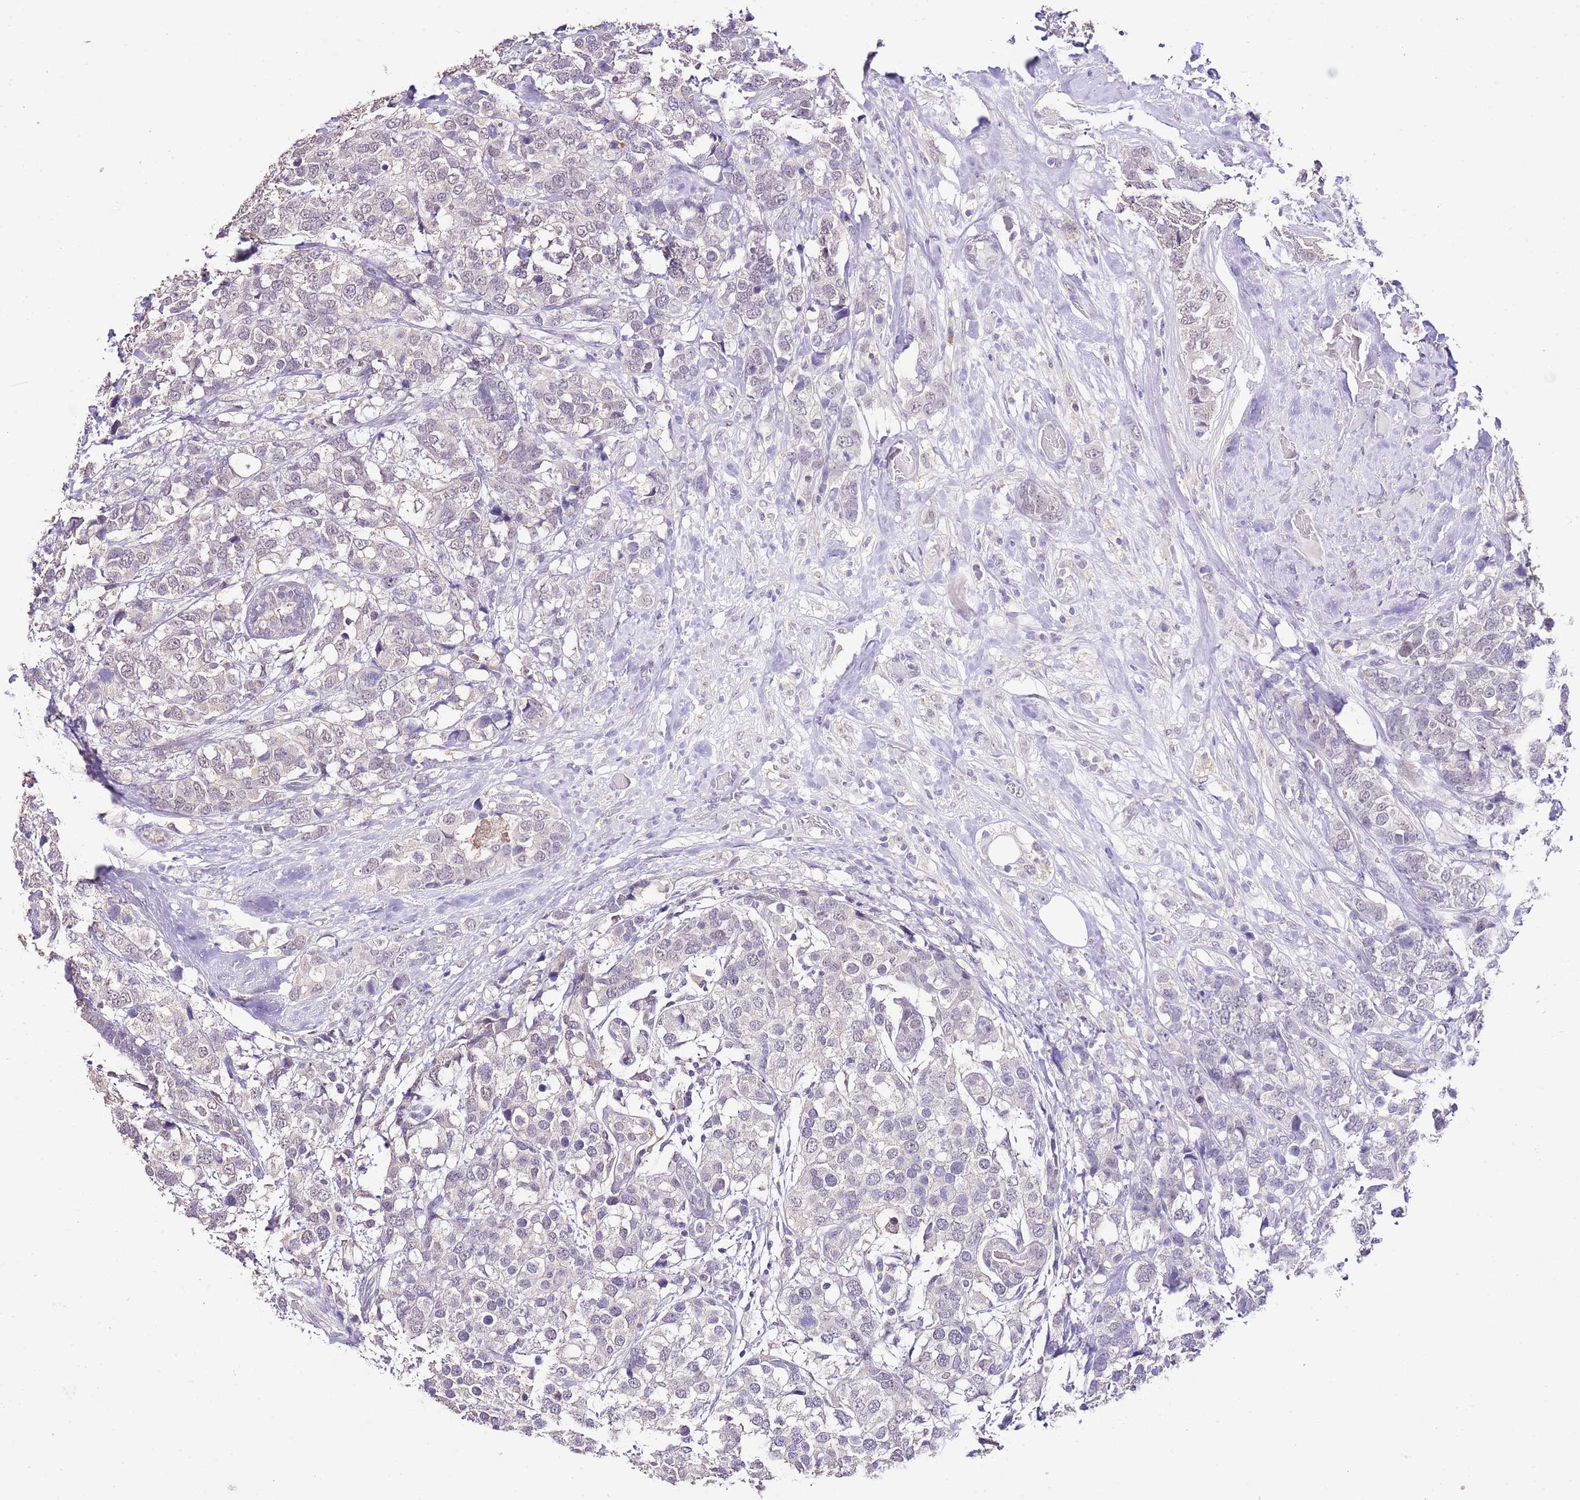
{"staining": {"intensity": "weak", "quantity": "<25%", "location": "nuclear"}, "tissue": "breast cancer", "cell_type": "Tumor cells", "image_type": "cancer", "snomed": [{"axis": "morphology", "description": "Lobular carcinoma"}, {"axis": "topography", "description": "Breast"}], "caption": "DAB immunohistochemical staining of human breast lobular carcinoma demonstrates no significant positivity in tumor cells.", "gene": "IZUMO4", "patient": {"sex": "female", "age": 59}}